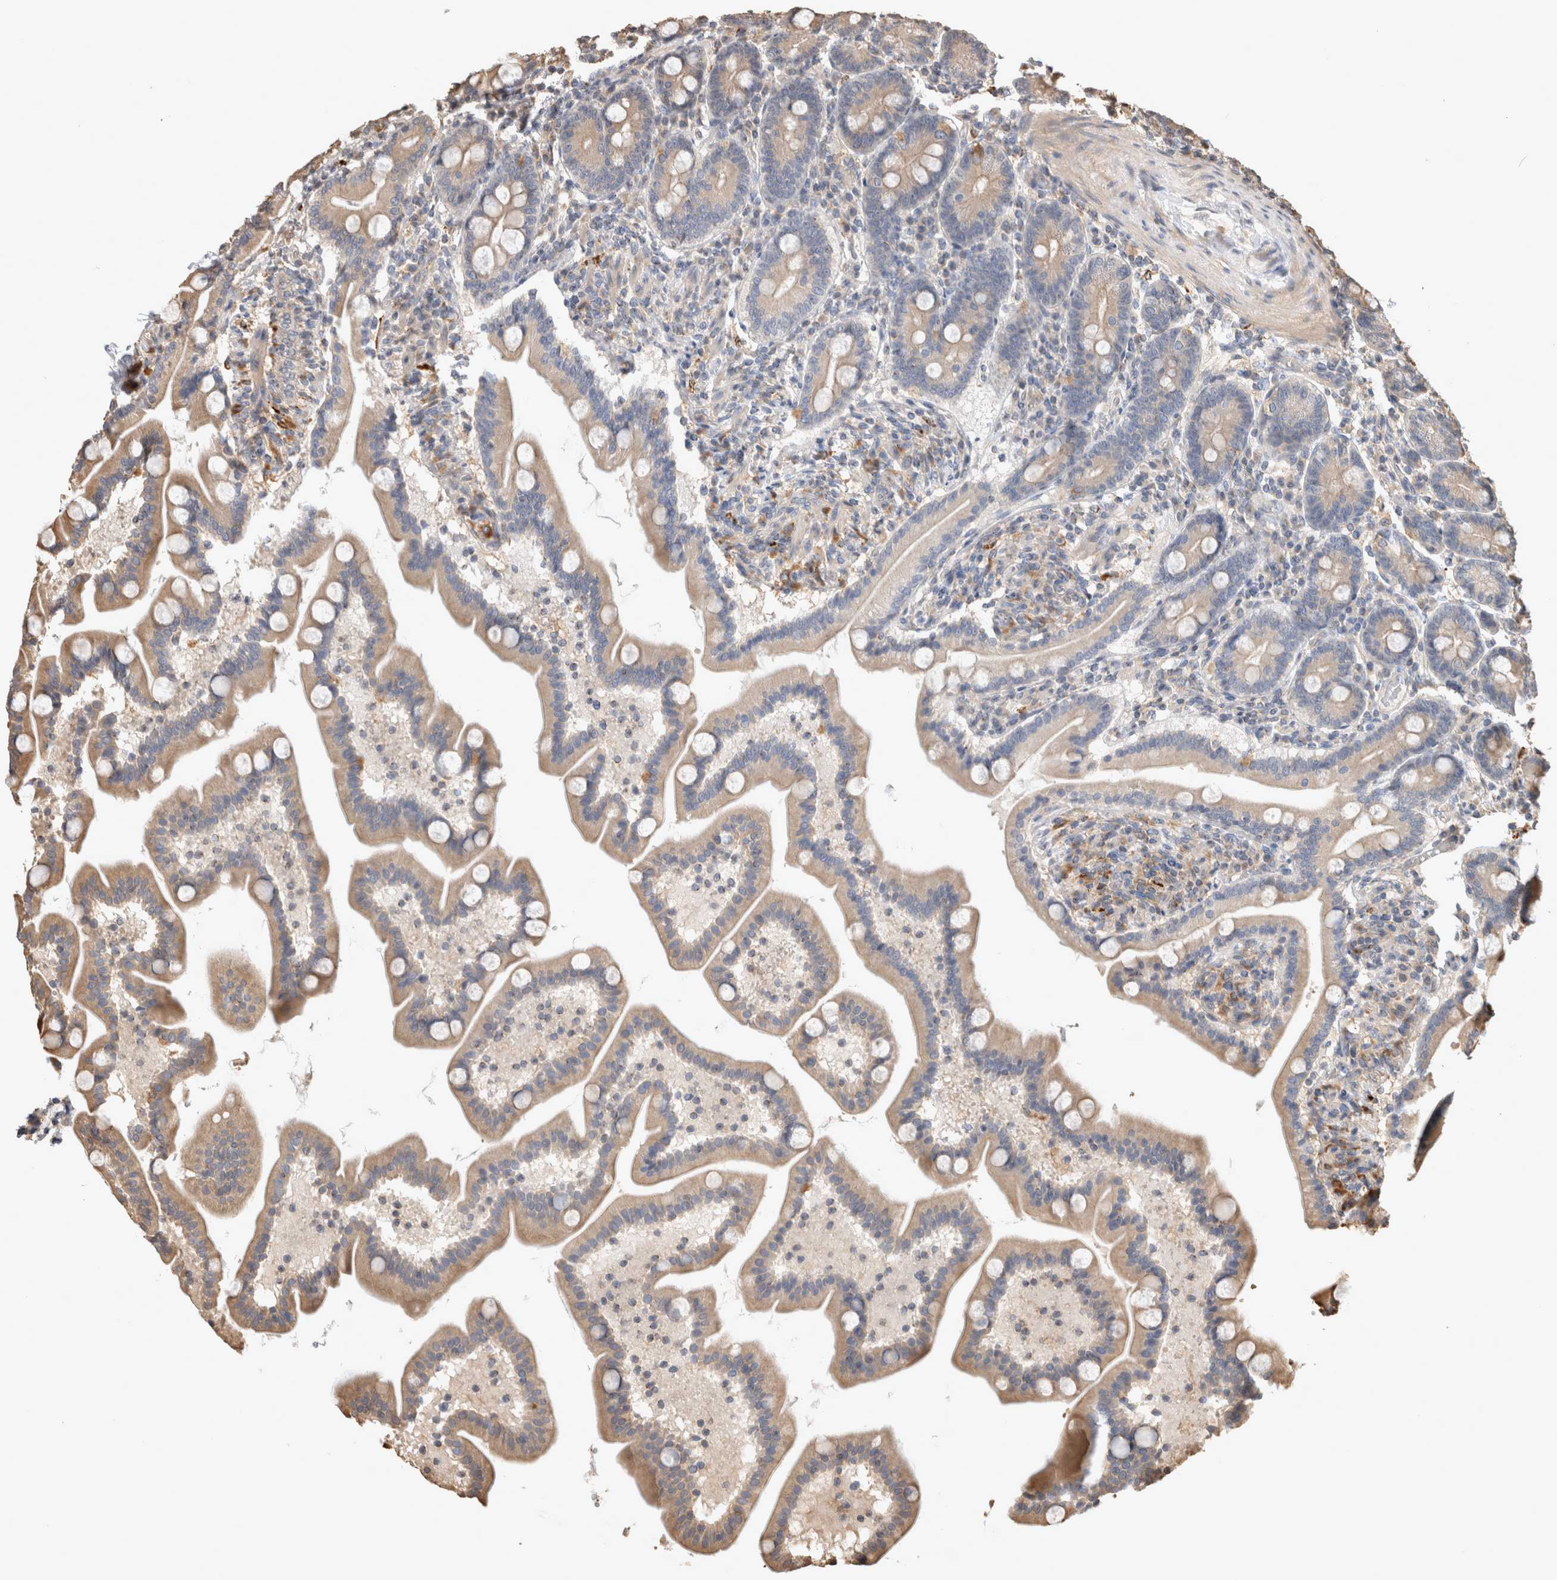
{"staining": {"intensity": "weak", "quantity": ">75%", "location": "cytoplasmic/membranous"}, "tissue": "duodenum", "cell_type": "Glandular cells", "image_type": "normal", "snomed": [{"axis": "morphology", "description": "Normal tissue, NOS"}, {"axis": "topography", "description": "Duodenum"}], "caption": "Immunohistochemical staining of normal human duodenum demonstrates low levels of weak cytoplasmic/membranous positivity in about >75% of glandular cells.", "gene": "CLIP1", "patient": {"sex": "male", "age": 54}}